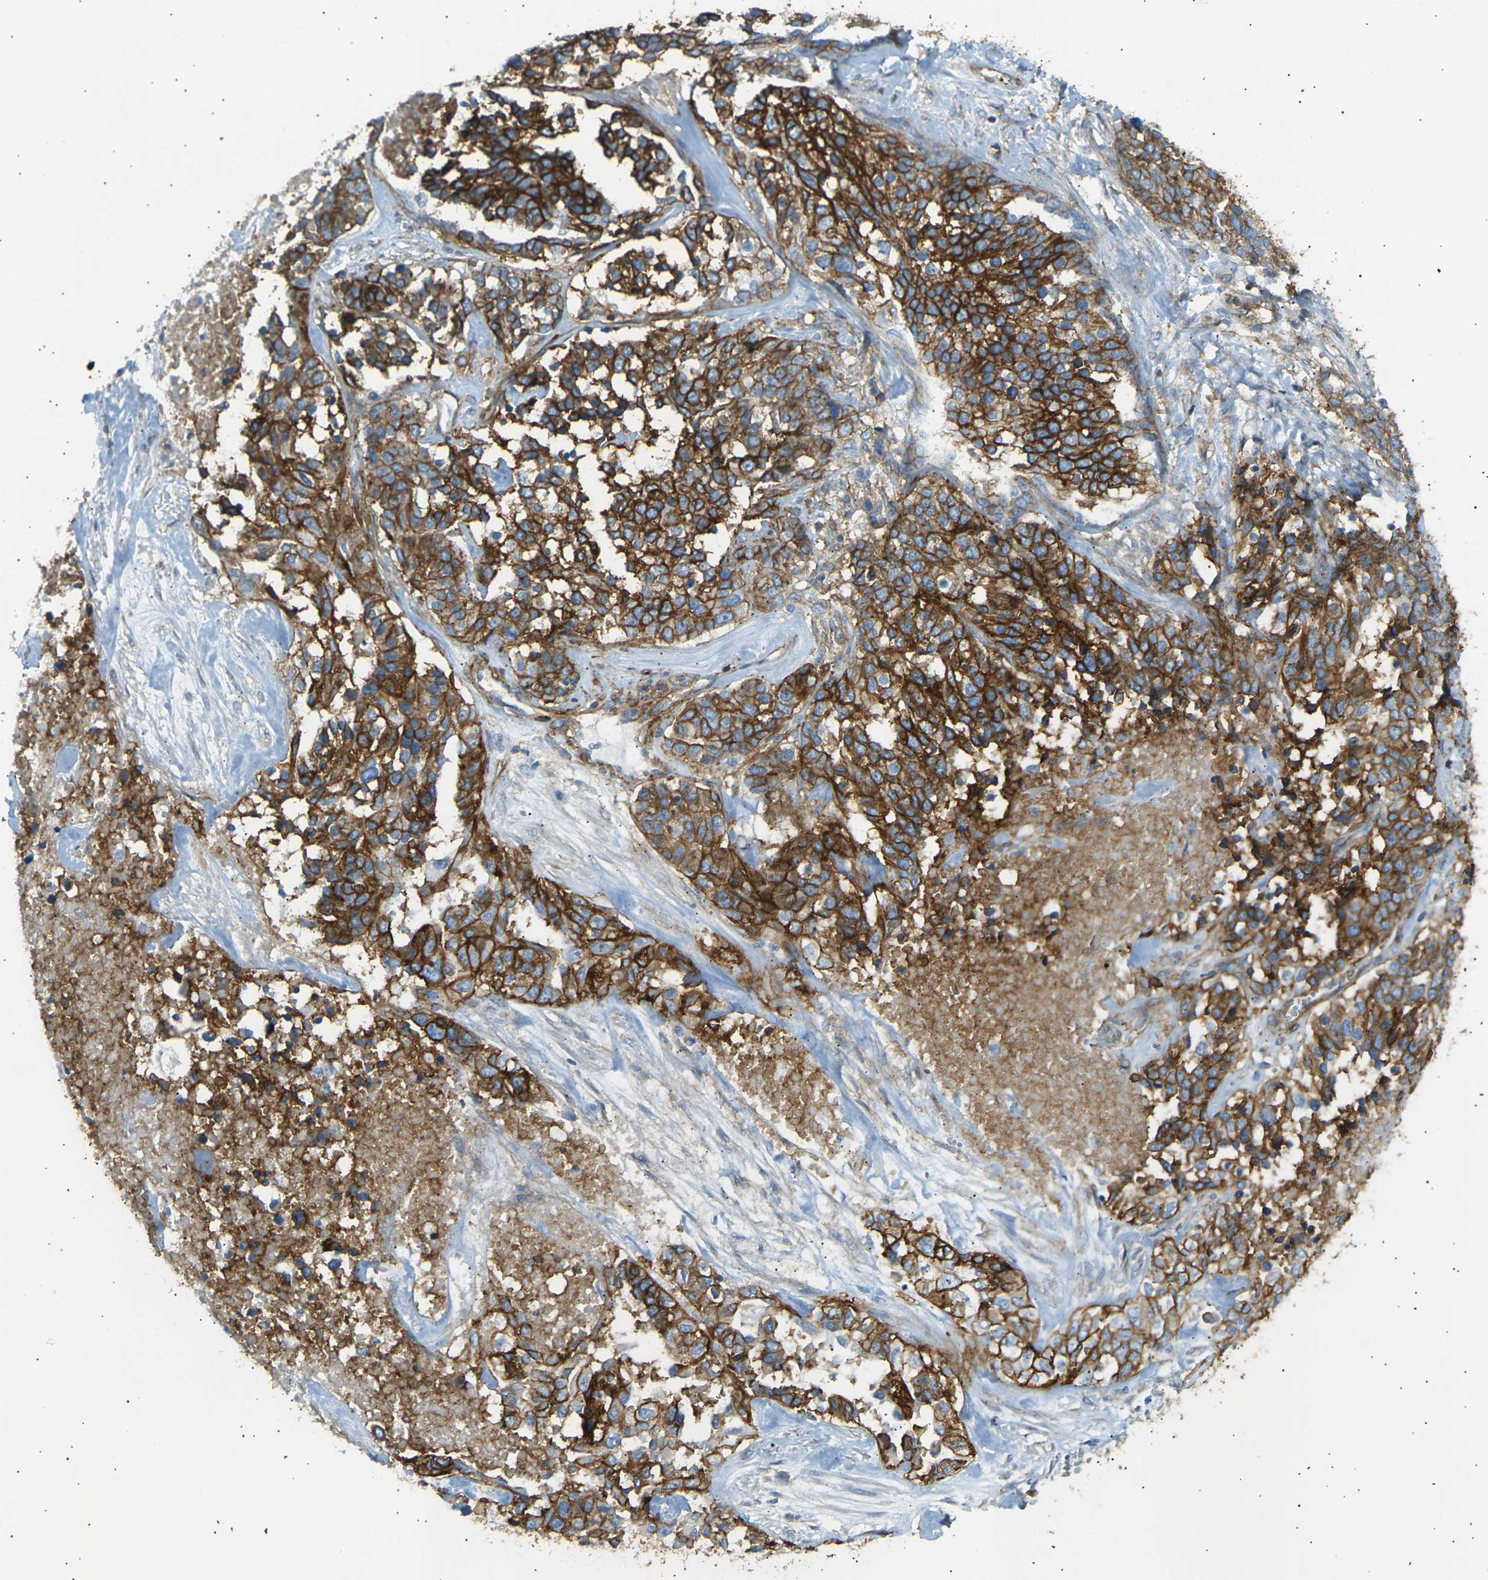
{"staining": {"intensity": "strong", "quantity": ">75%", "location": "cytoplasmic/membranous"}, "tissue": "ovarian cancer", "cell_type": "Tumor cells", "image_type": "cancer", "snomed": [{"axis": "morphology", "description": "Cystadenocarcinoma, serous, NOS"}, {"axis": "topography", "description": "Ovary"}], "caption": "This histopathology image shows immunohistochemistry staining of serous cystadenocarcinoma (ovarian), with high strong cytoplasmic/membranous expression in about >75% of tumor cells.", "gene": "ATP2B4", "patient": {"sex": "female", "age": 44}}